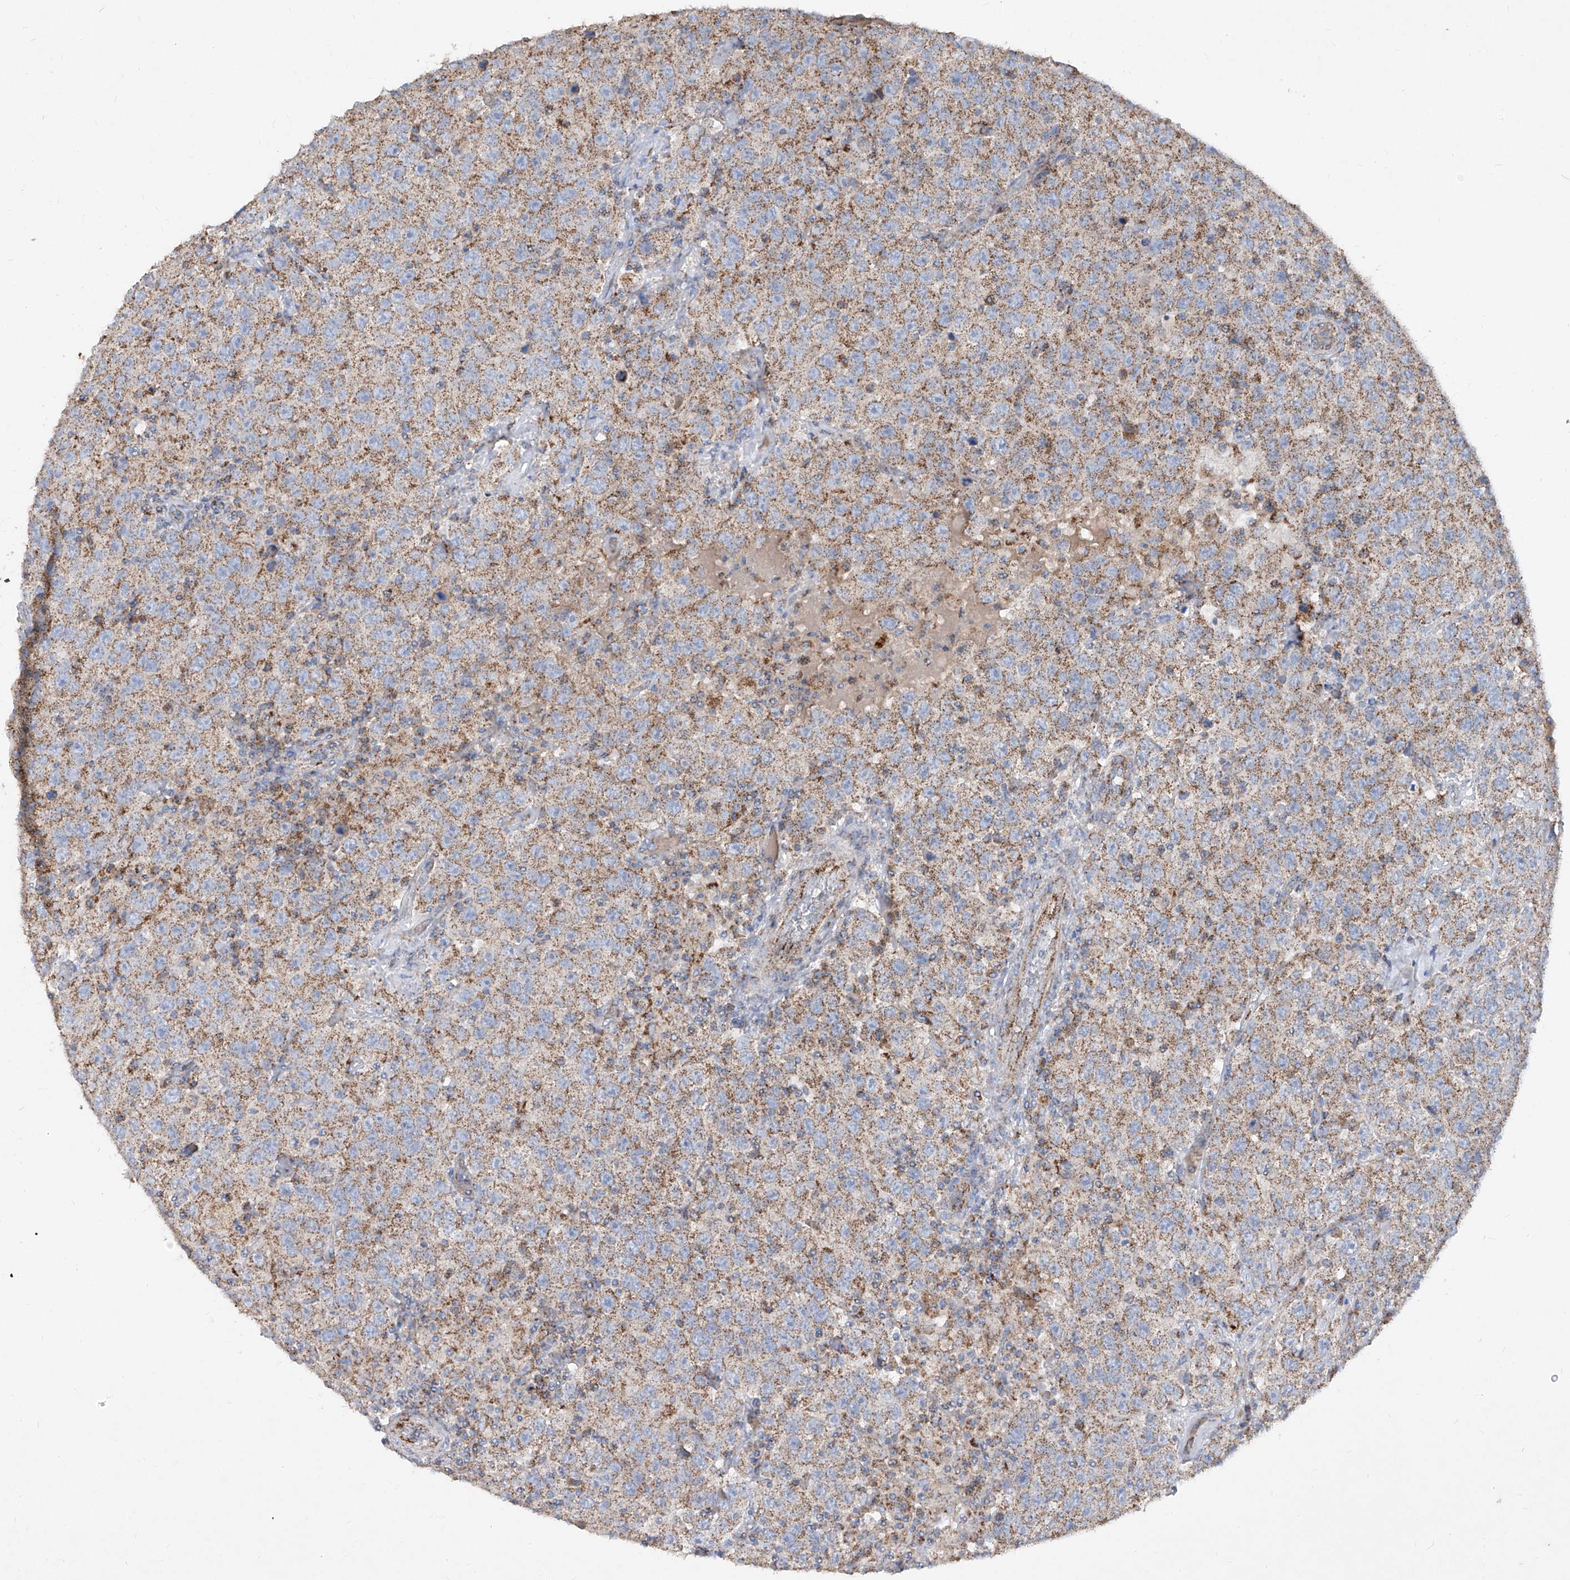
{"staining": {"intensity": "moderate", "quantity": "25%-75%", "location": "cytoplasmic/membranous"}, "tissue": "testis cancer", "cell_type": "Tumor cells", "image_type": "cancer", "snomed": [{"axis": "morphology", "description": "Seminoma, NOS"}, {"axis": "topography", "description": "Testis"}], "caption": "The immunohistochemical stain labels moderate cytoplasmic/membranous expression in tumor cells of seminoma (testis) tissue.", "gene": "ABCD3", "patient": {"sex": "male", "age": 41}}